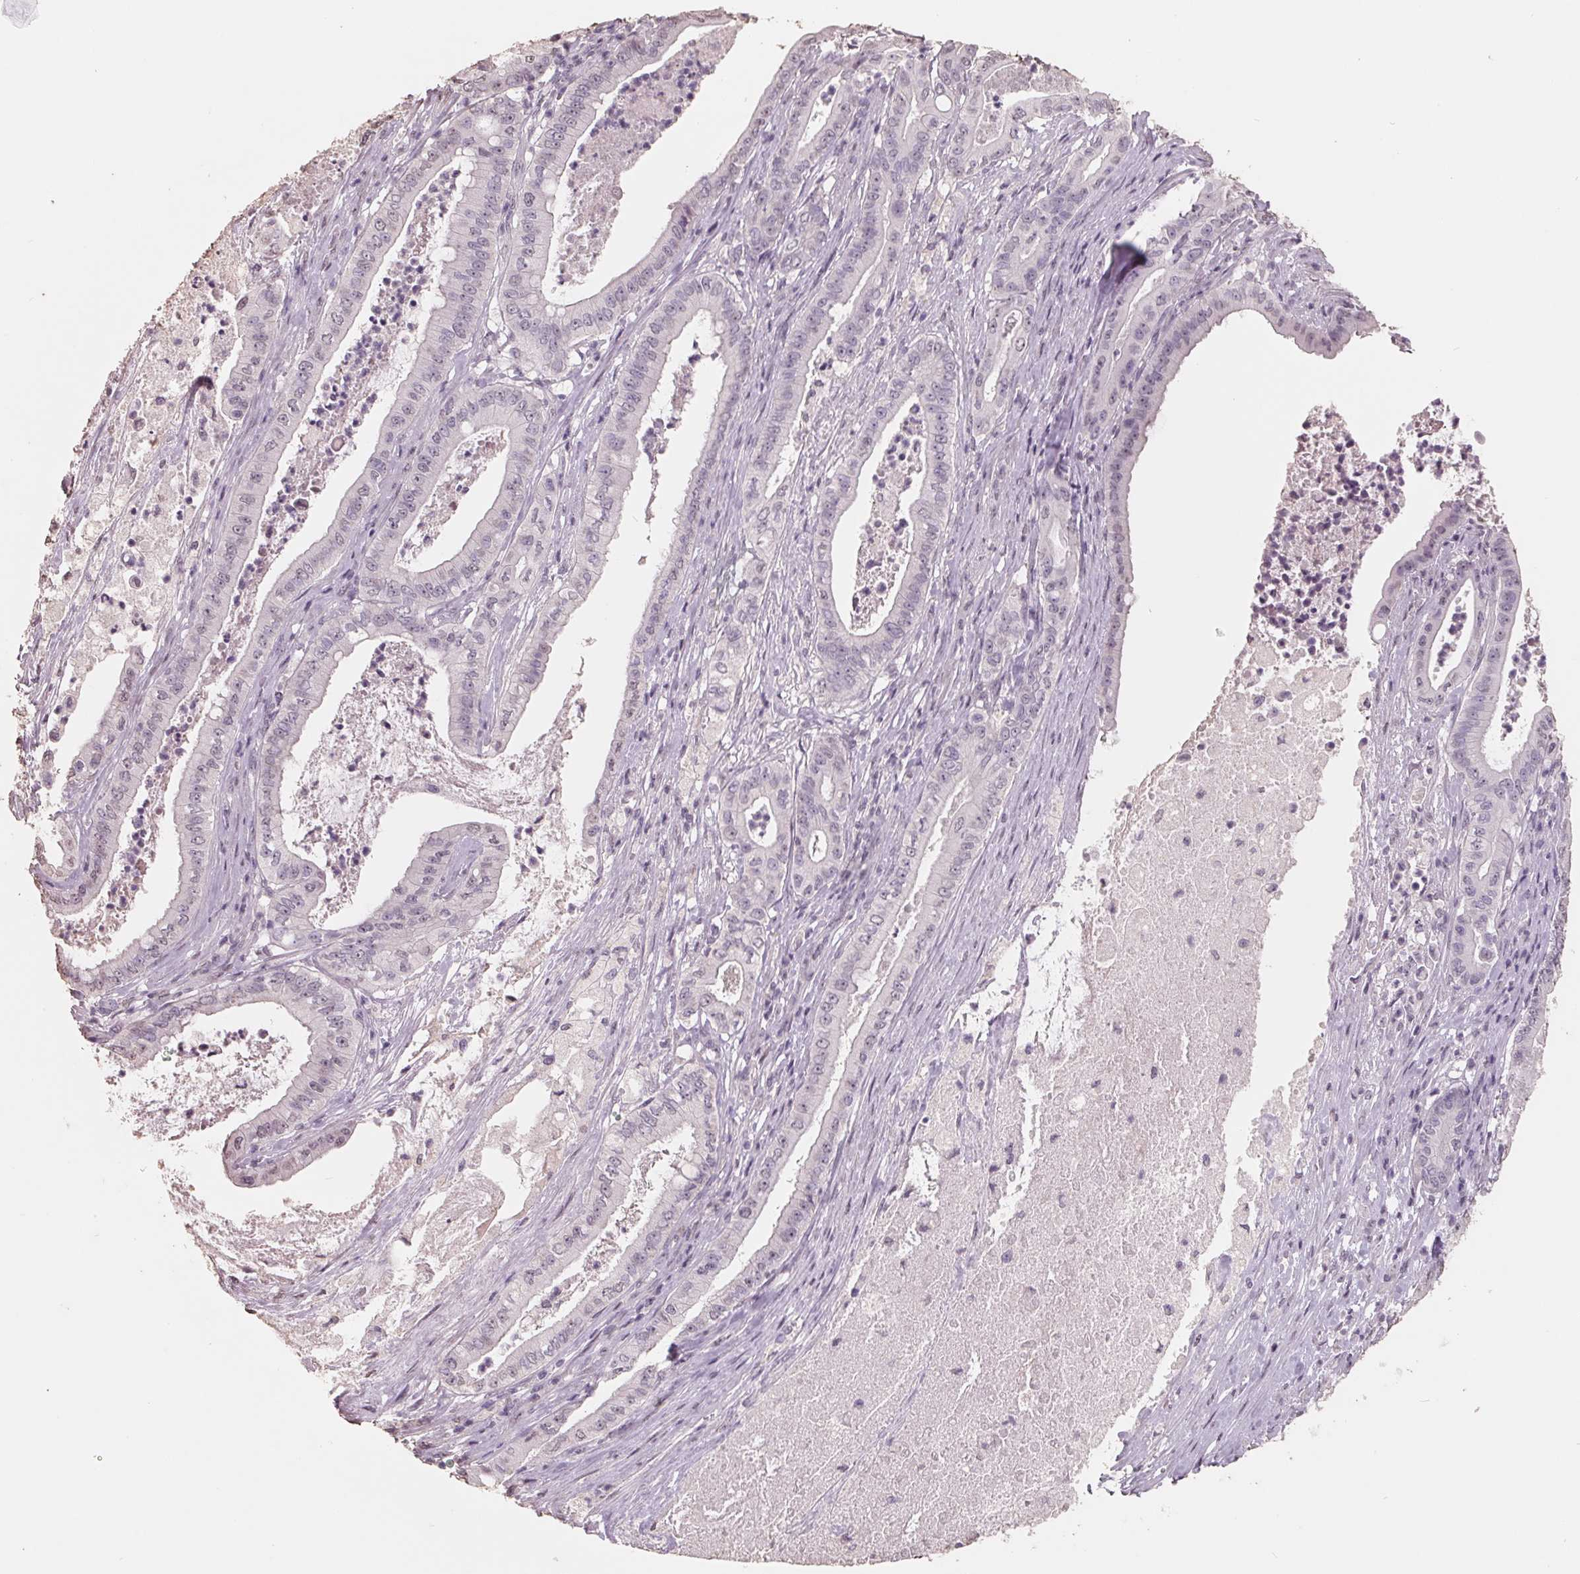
{"staining": {"intensity": "weak", "quantity": "<25%", "location": "nuclear"}, "tissue": "pancreatic cancer", "cell_type": "Tumor cells", "image_type": "cancer", "snomed": [{"axis": "morphology", "description": "Adenocarcinoma, NOS"}, {"axis": "topography", "description": "Pancreas"}], "caption": "Tumor cells show no significant protein positivity in adenocarcinoma (pancreatic).", "gene": "FTCD", "patient": {"sex": "male", "age": 71}}